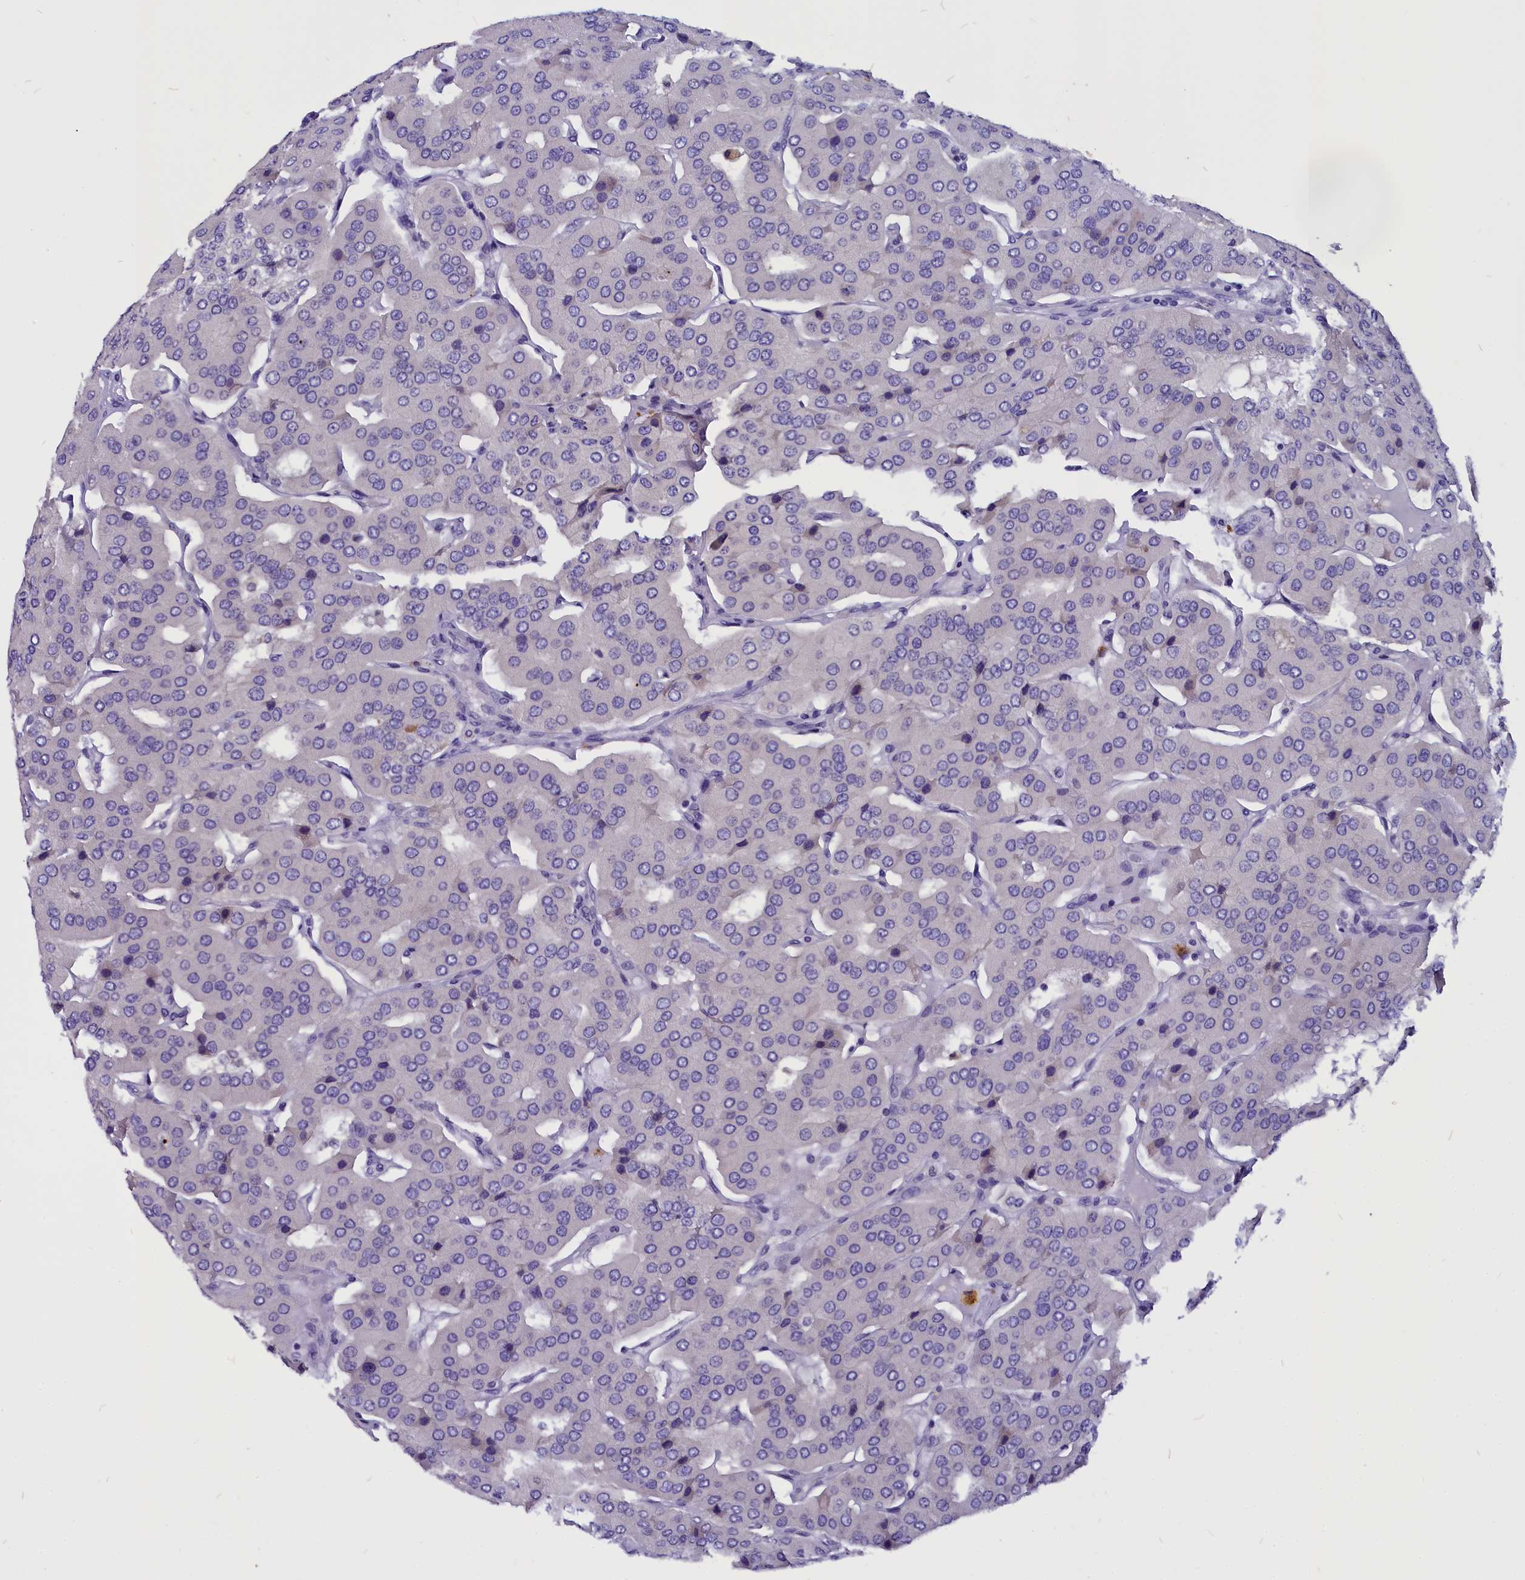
{"staining": {"intensity": "negative", "quantity": "none", "location": "none"}, "tissue": "parathyroid gland", "cell_type": "Glandular cells", "image_type": "normal", "snomed": [{"axis": "morphology", "description": "Normal tissue, NOS"}, {"axis": "morphology", "description": "Adenoma, NOS"}, {"axis": "topography", "description": "Parathyroid gland"}], "caption": "IHC micrograph of unremarkable human parathyroid gland stained for a protein (brown), which demonstrates no staining in glandular cells. (DAB immunohistochemistry with hematoxylin counter stain).", "gene": "CEP170", "patient": {"sex": "female", "age": 86}}